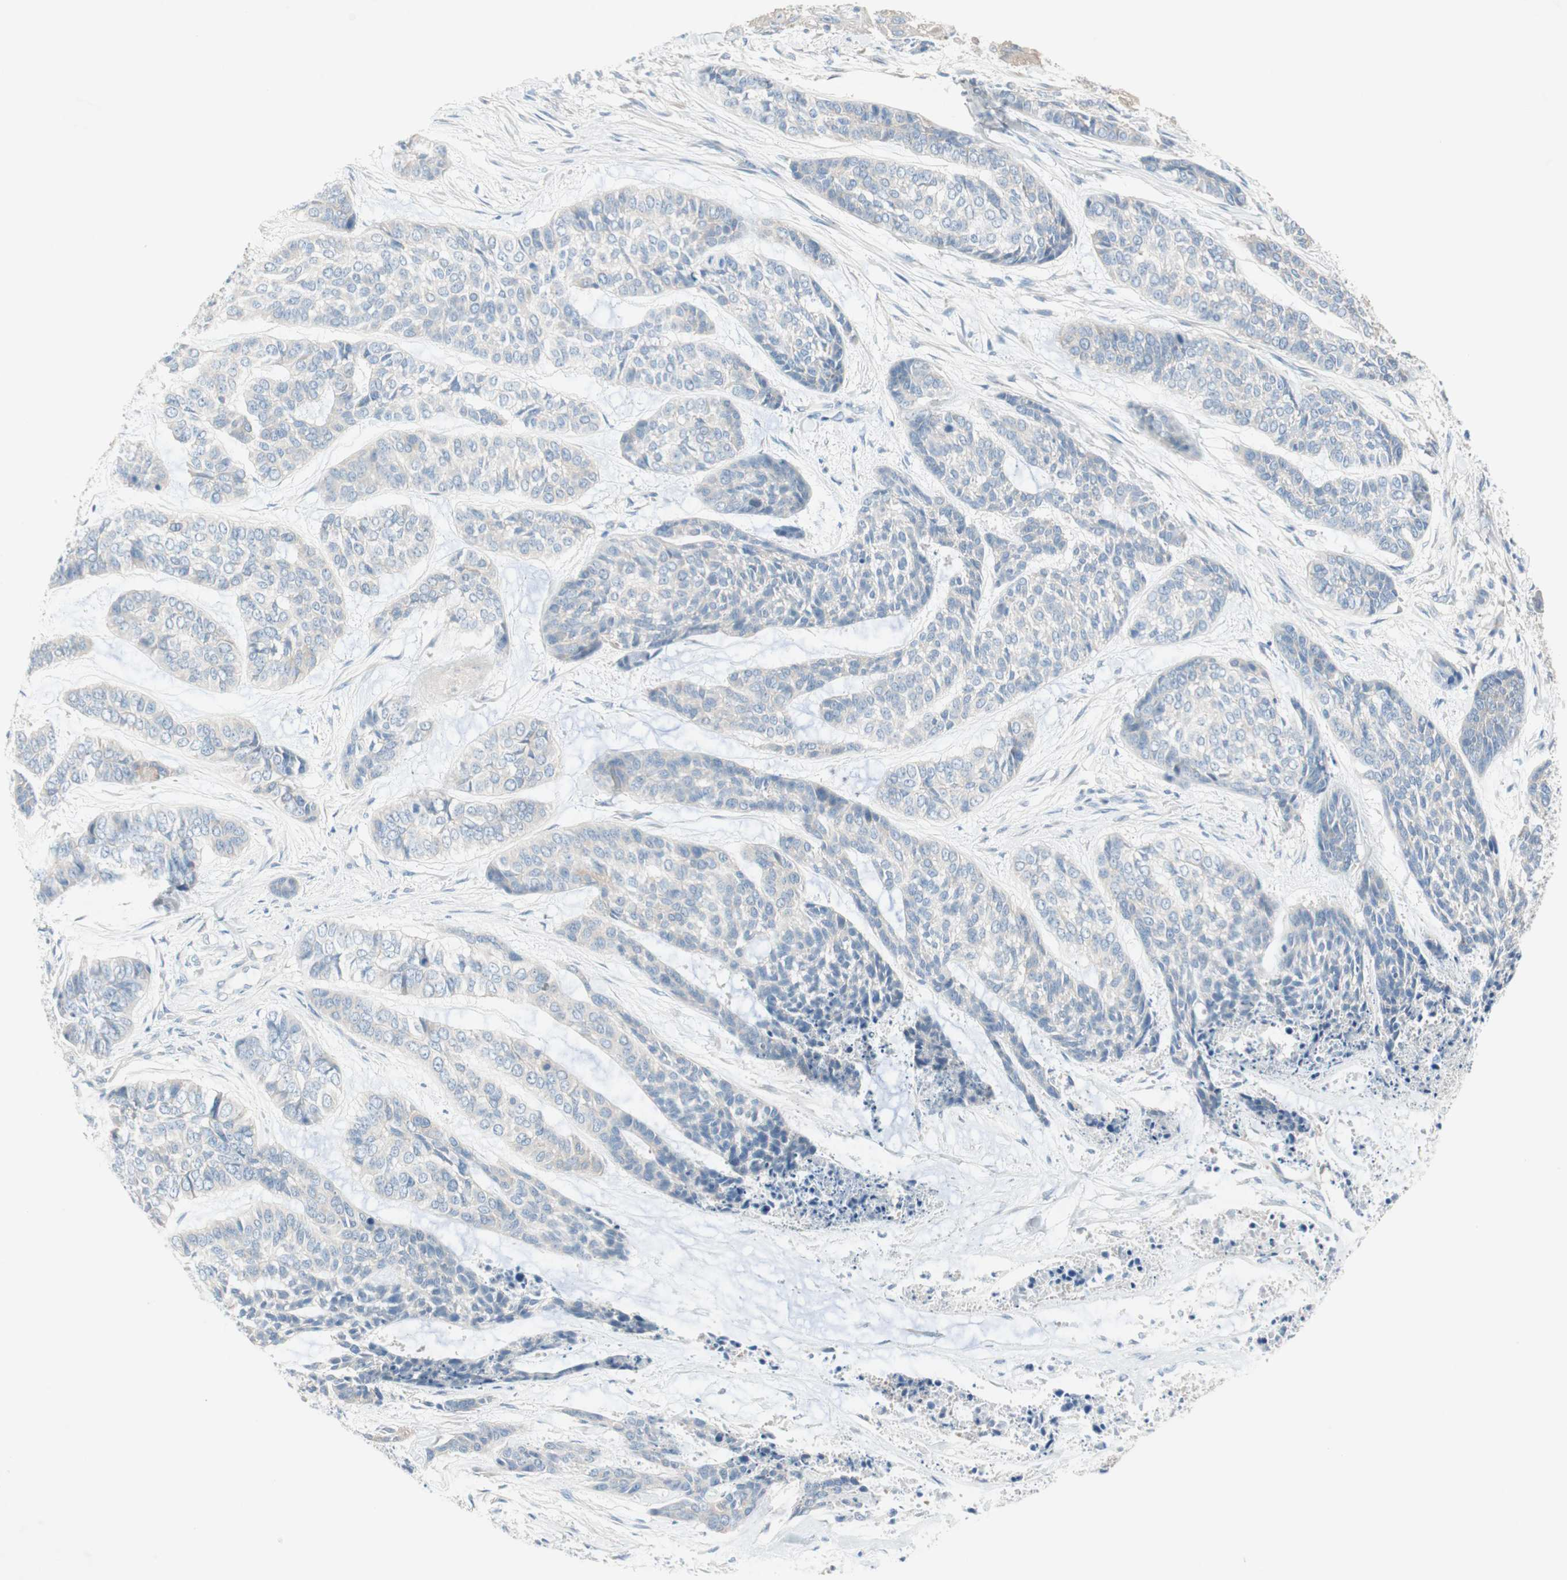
{"staining": {"intensity": "negative", "quantity": "none", "location": "none"}, "tissue": "skin cancer", "cell_type": "Tumor cells", "image_type": "cancer", "snomed": [{"axis": "morphology", "description": "Basal cell carcinoma"}, {"axis": "topography", "description": "Skin"}], "caption": "Micrograph shows no protein staining in tumor cells of skin cancer (basal cell carcinoma) tissue.", "gene": "GLUL", "patient": {"sex": "female", "age": 64}}